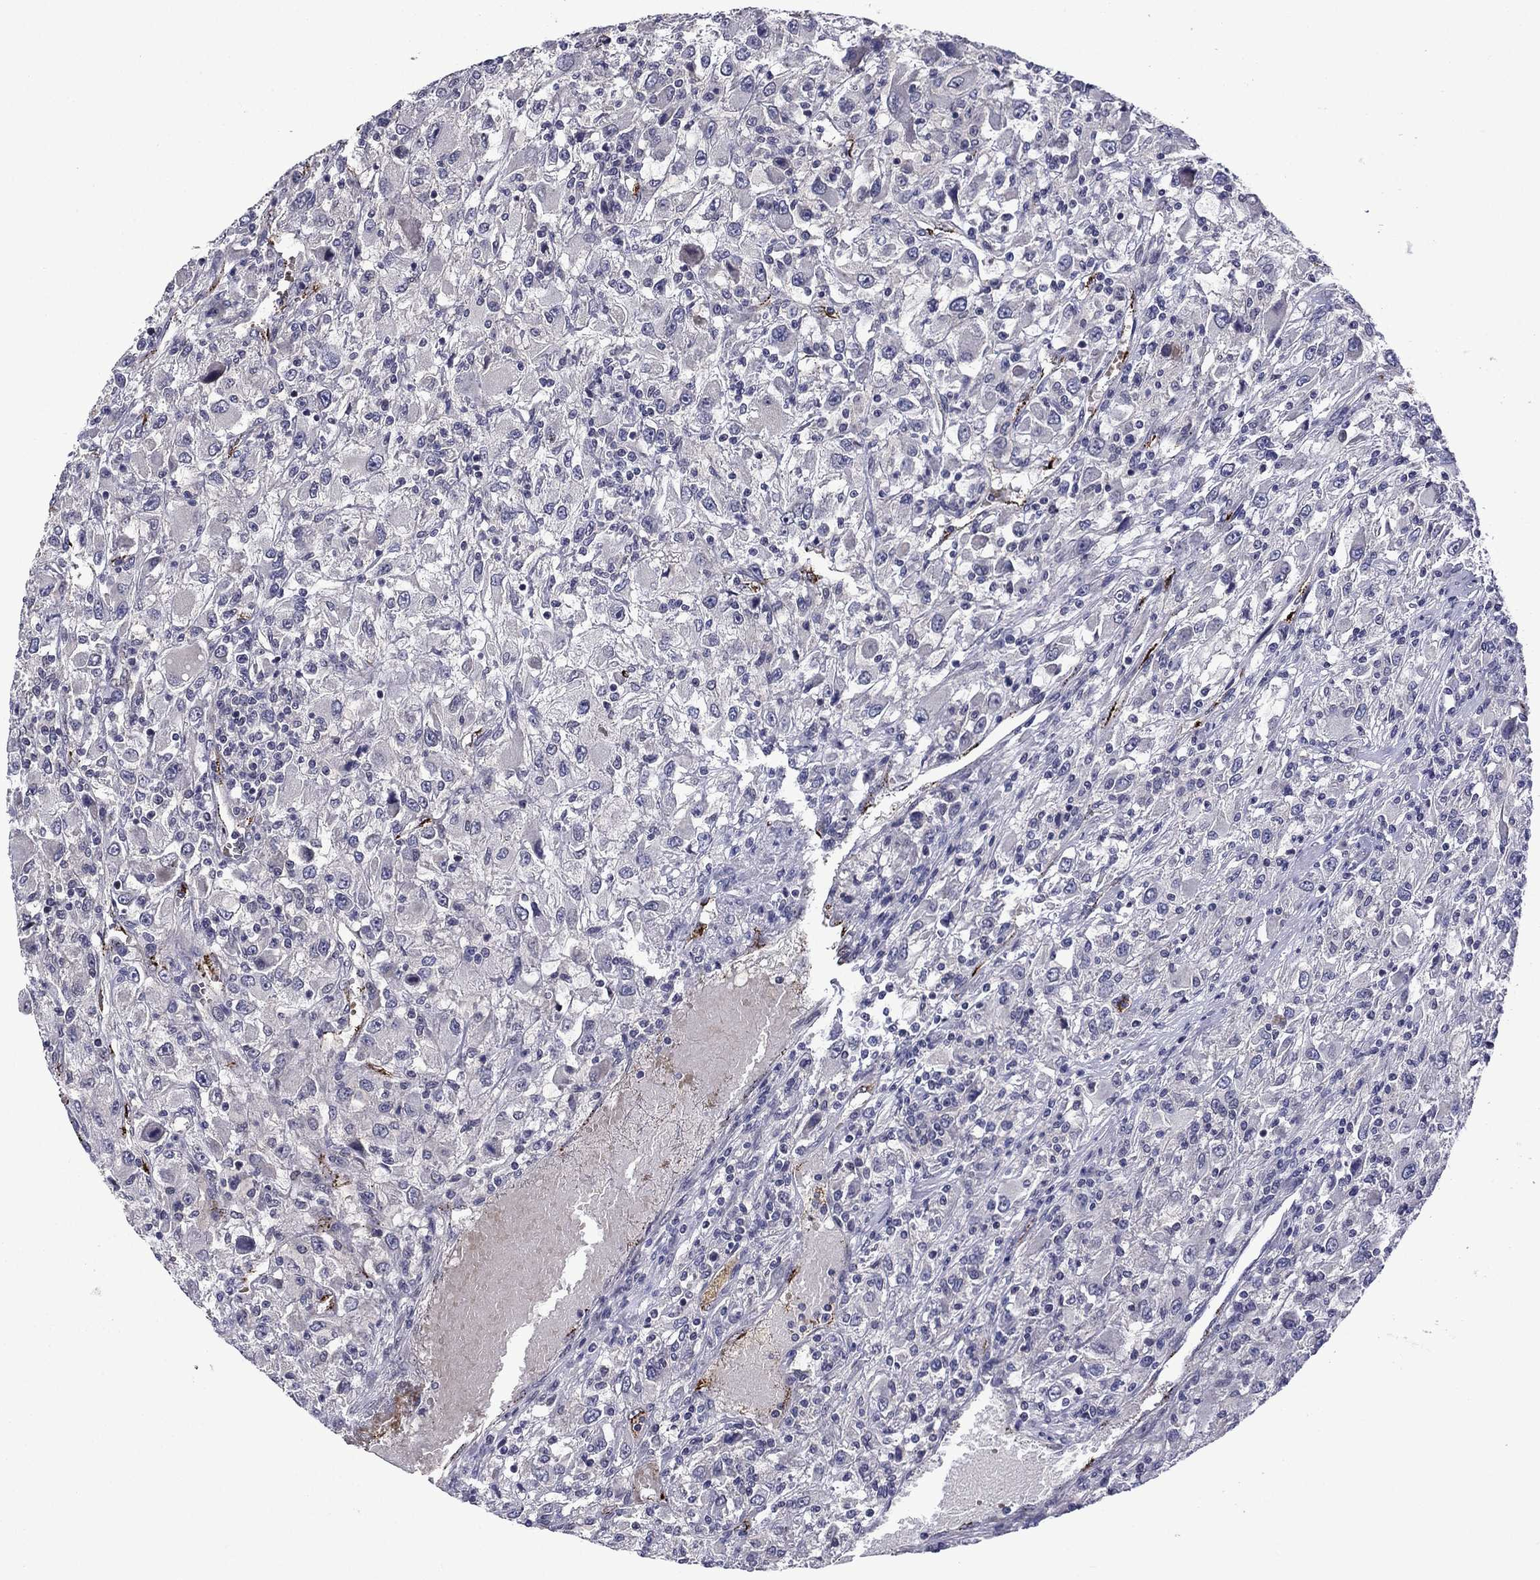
{"staining": {"intensity": "negative", "quantity": "none", "location": "none"}, "tissue": "renal cancer", "cell_type": "Tumor cells", "image_type": "cancer", "snomed": [{"axis": "morphology", "description": "Adenocarcinoma, NOS"}, {"axis": "topography", "description": "Kidney"}], "caption": "Tumor cells are negative for brown protein staining in adenocarcinoma (renal).", "gene": "SLITRK1", "patient": {"sex": "female", "age": 67}}